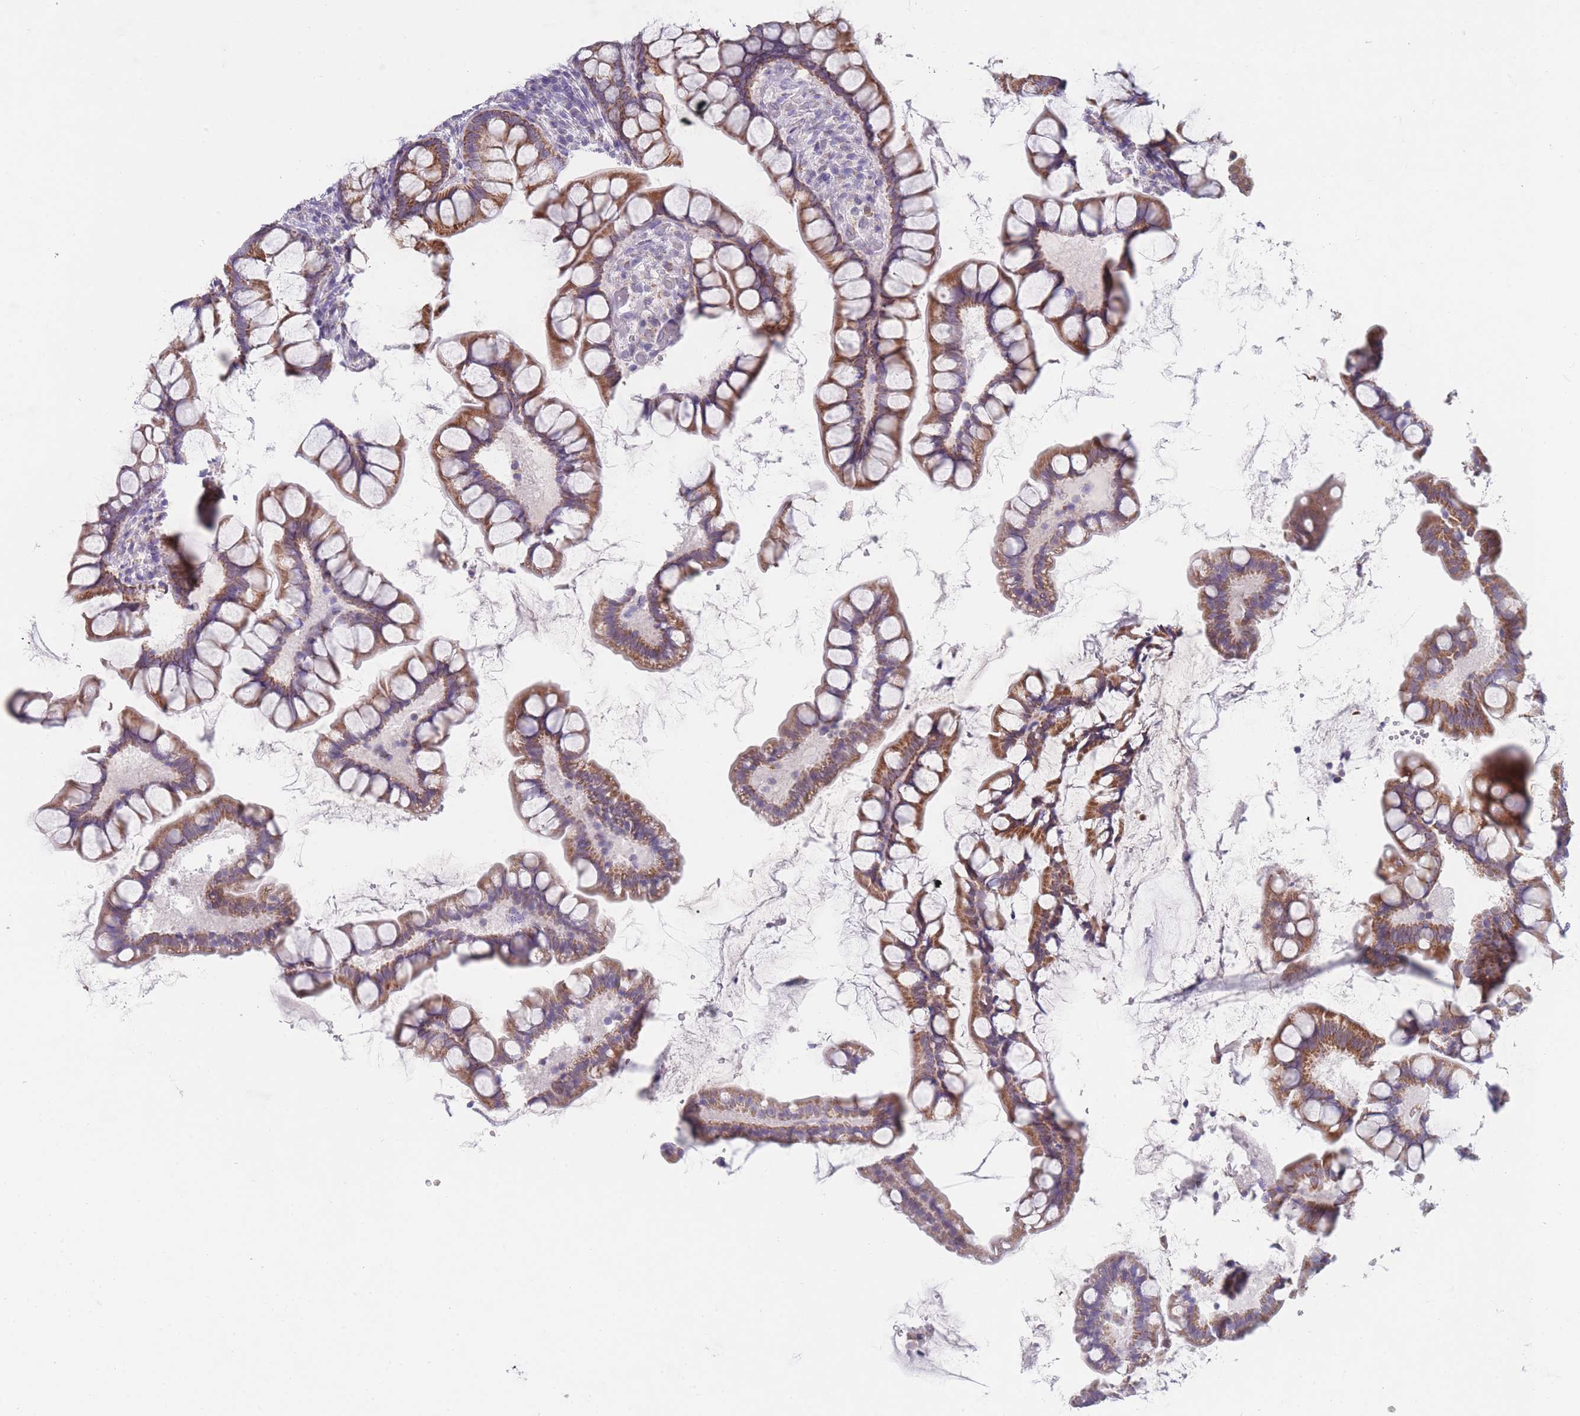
{"staining": {"intensity": "strong", "quantity": ">75%", "location": "cytoplasmic/membranous"}, "tissue": "small intestine", "cell_type": "Glandular cells", "image_type": "normal", "snomed": [{"axis": "morphology", "description": "Normal tissue, NOS"}, {"axis": "topography", "description": "Small intestine"}], "caption": "A high-resolution image shows IHC staining of normal small intestine, which exhibits strong cytoplasmic/membranous staining in about >75% of glandular cells. The staining was performed using DAB to visualize the protein expression in brown, while the nuclei were stained in blue with hematoxylin (Magnification: 20x).", "gene": "MRPS14", "patient": {"sex": "male", "age": 70}}